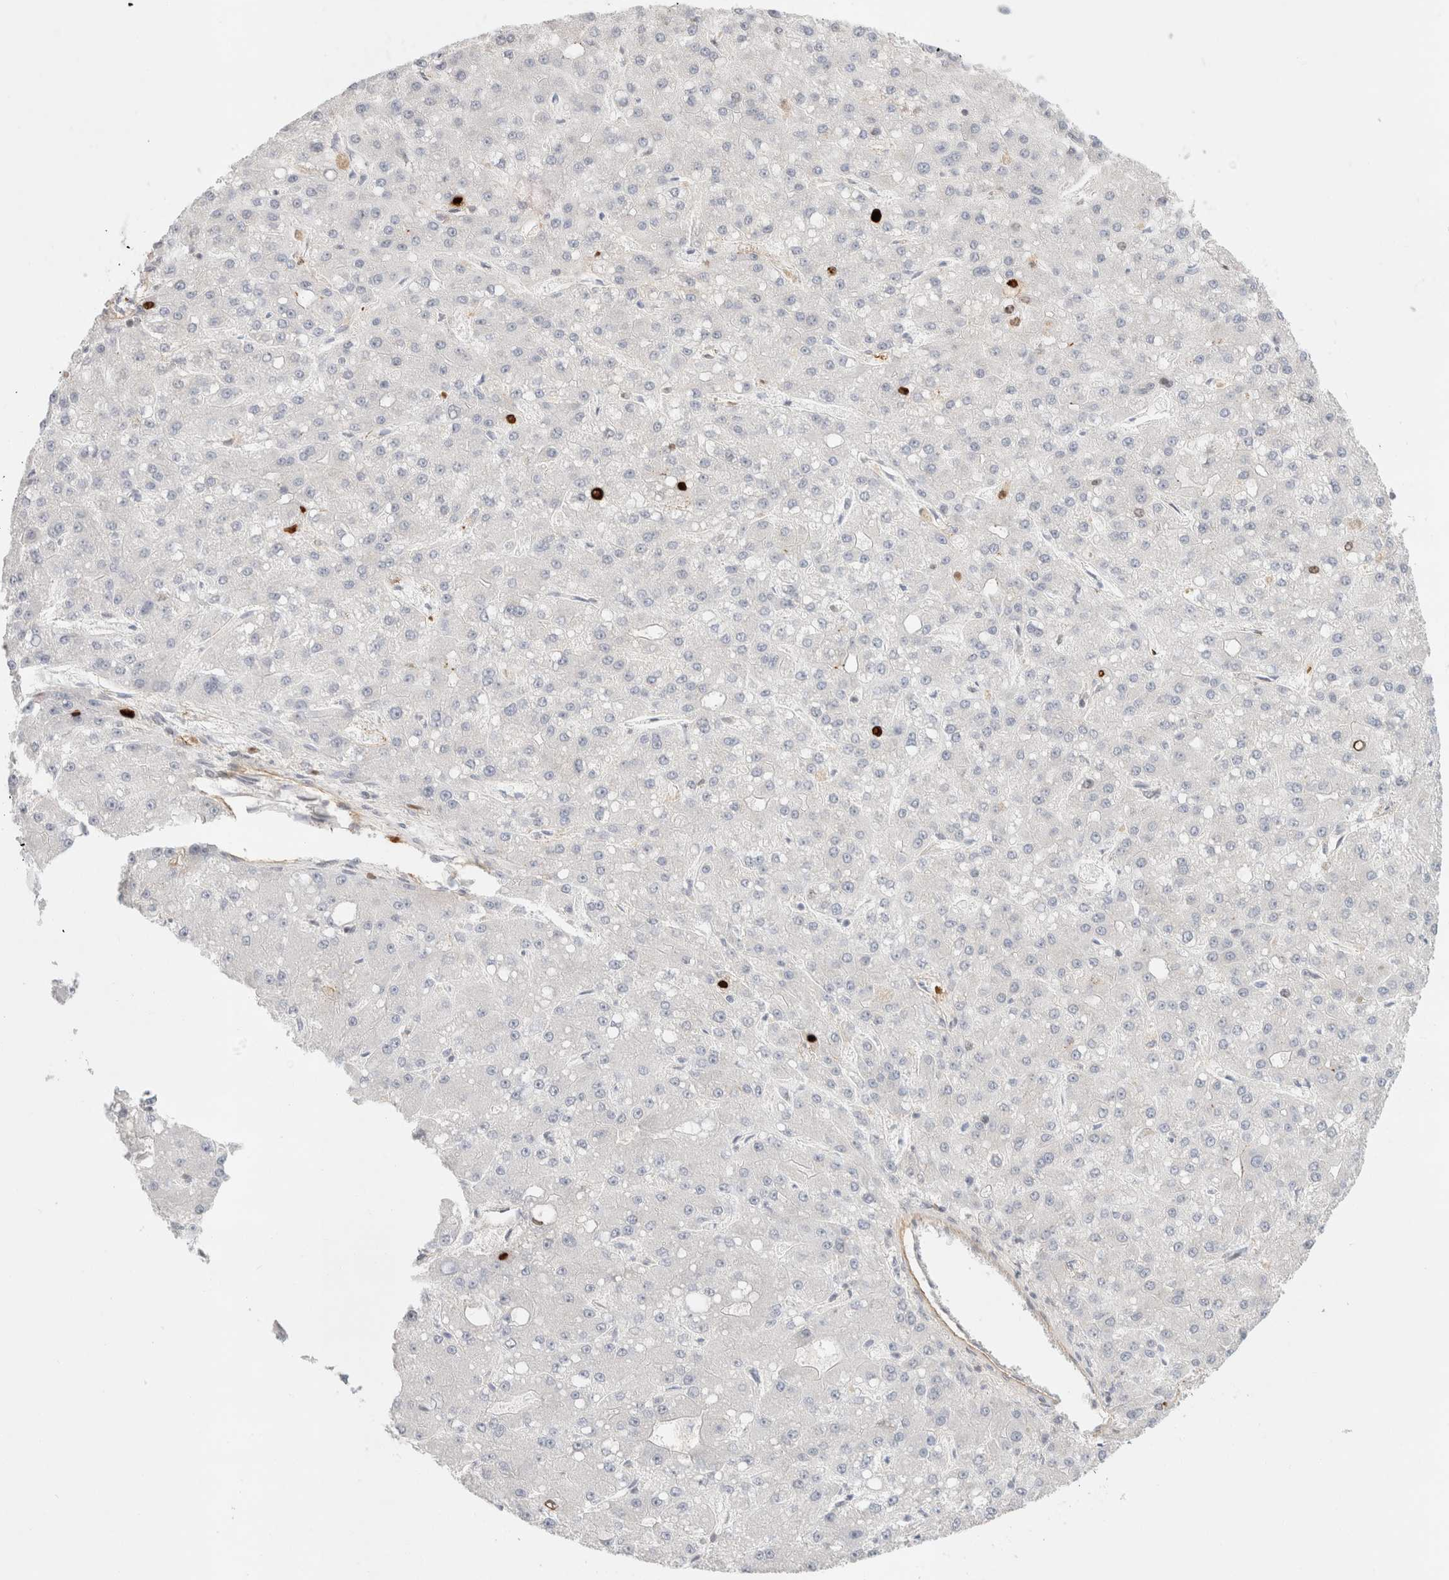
{"staining": {"intensity": "negative", "quantity": "none", "location": "none"}, "tissue": "liver cancer", "cell_type": "Tumor cells", "image_type": "cancer", "snomed": [{"axis": "morphology", "description": "Carcinoma, Hepatocellular, NOS"}, {"axis": "topography", "description": "Liver"}], "caption": "Immunohistochemistry histopathology image of human liver hepatocellular carcinoma stained for a protein (brown), which reveals no expression in tumor cells.", "gene": "MARK3", "patient": {"sex": "male", "age": 67}}